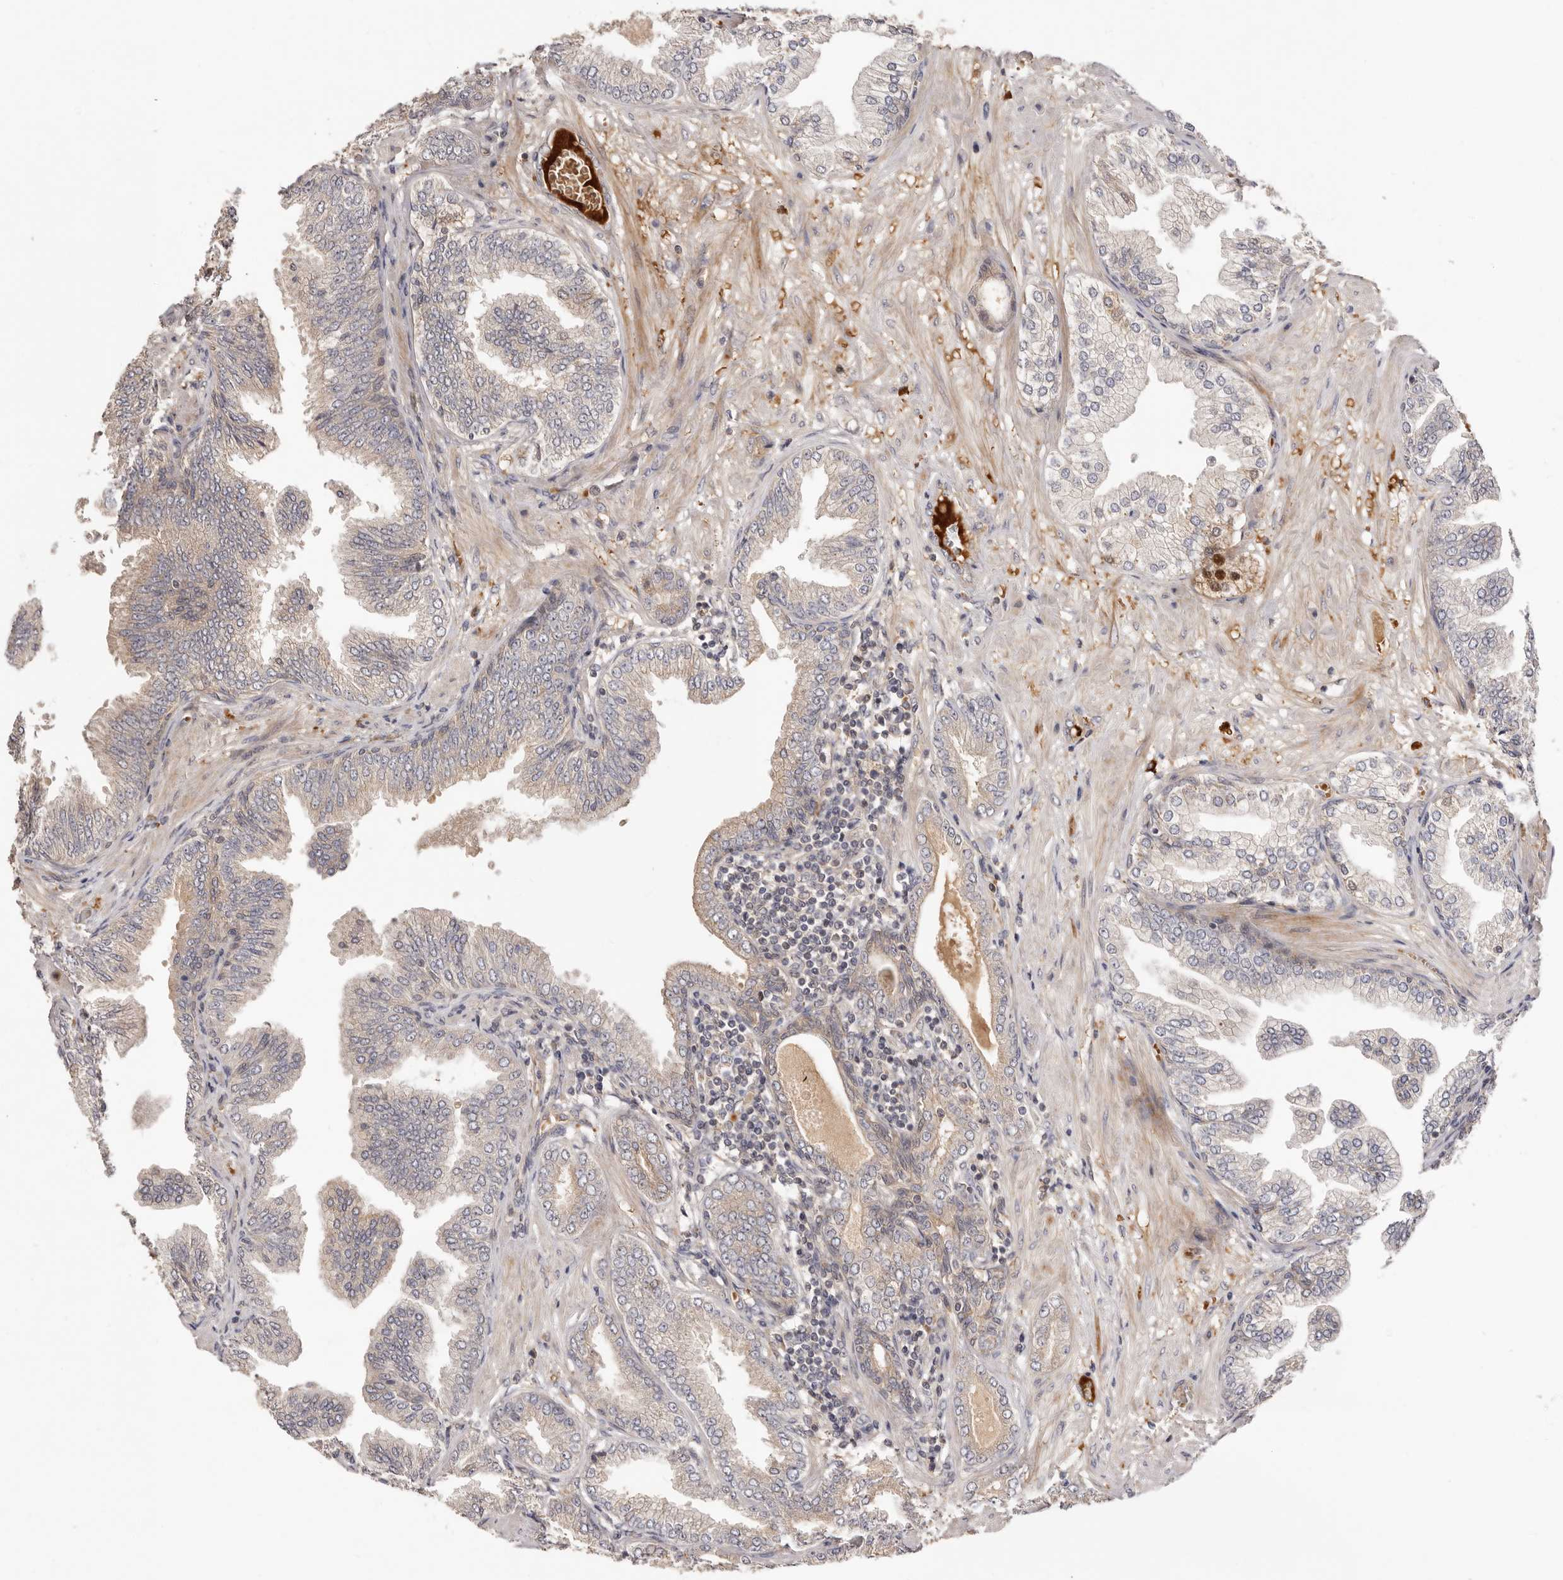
{"staining": {"intensity": "negative", "quantity": "none", "location": "none"}, "tissue": "prostate cancer", "cell_type": "Tumor cells", "image_type": "cancer", "snomed": [{"axis": "morphology", "description": "Adenocarcinoma, Low grade"}, {"axis": "topography", "description": "Prostate"}], "caption": "DAB immunohistochemical staining of prostate cancer displays no significant expression in tumor cells. (DAB (3,3'-diaminobenzidine) IHC with hematoxylin counter stain).", "gene": "DOP1A", "patient": {"sex": "male", "age": 63}}